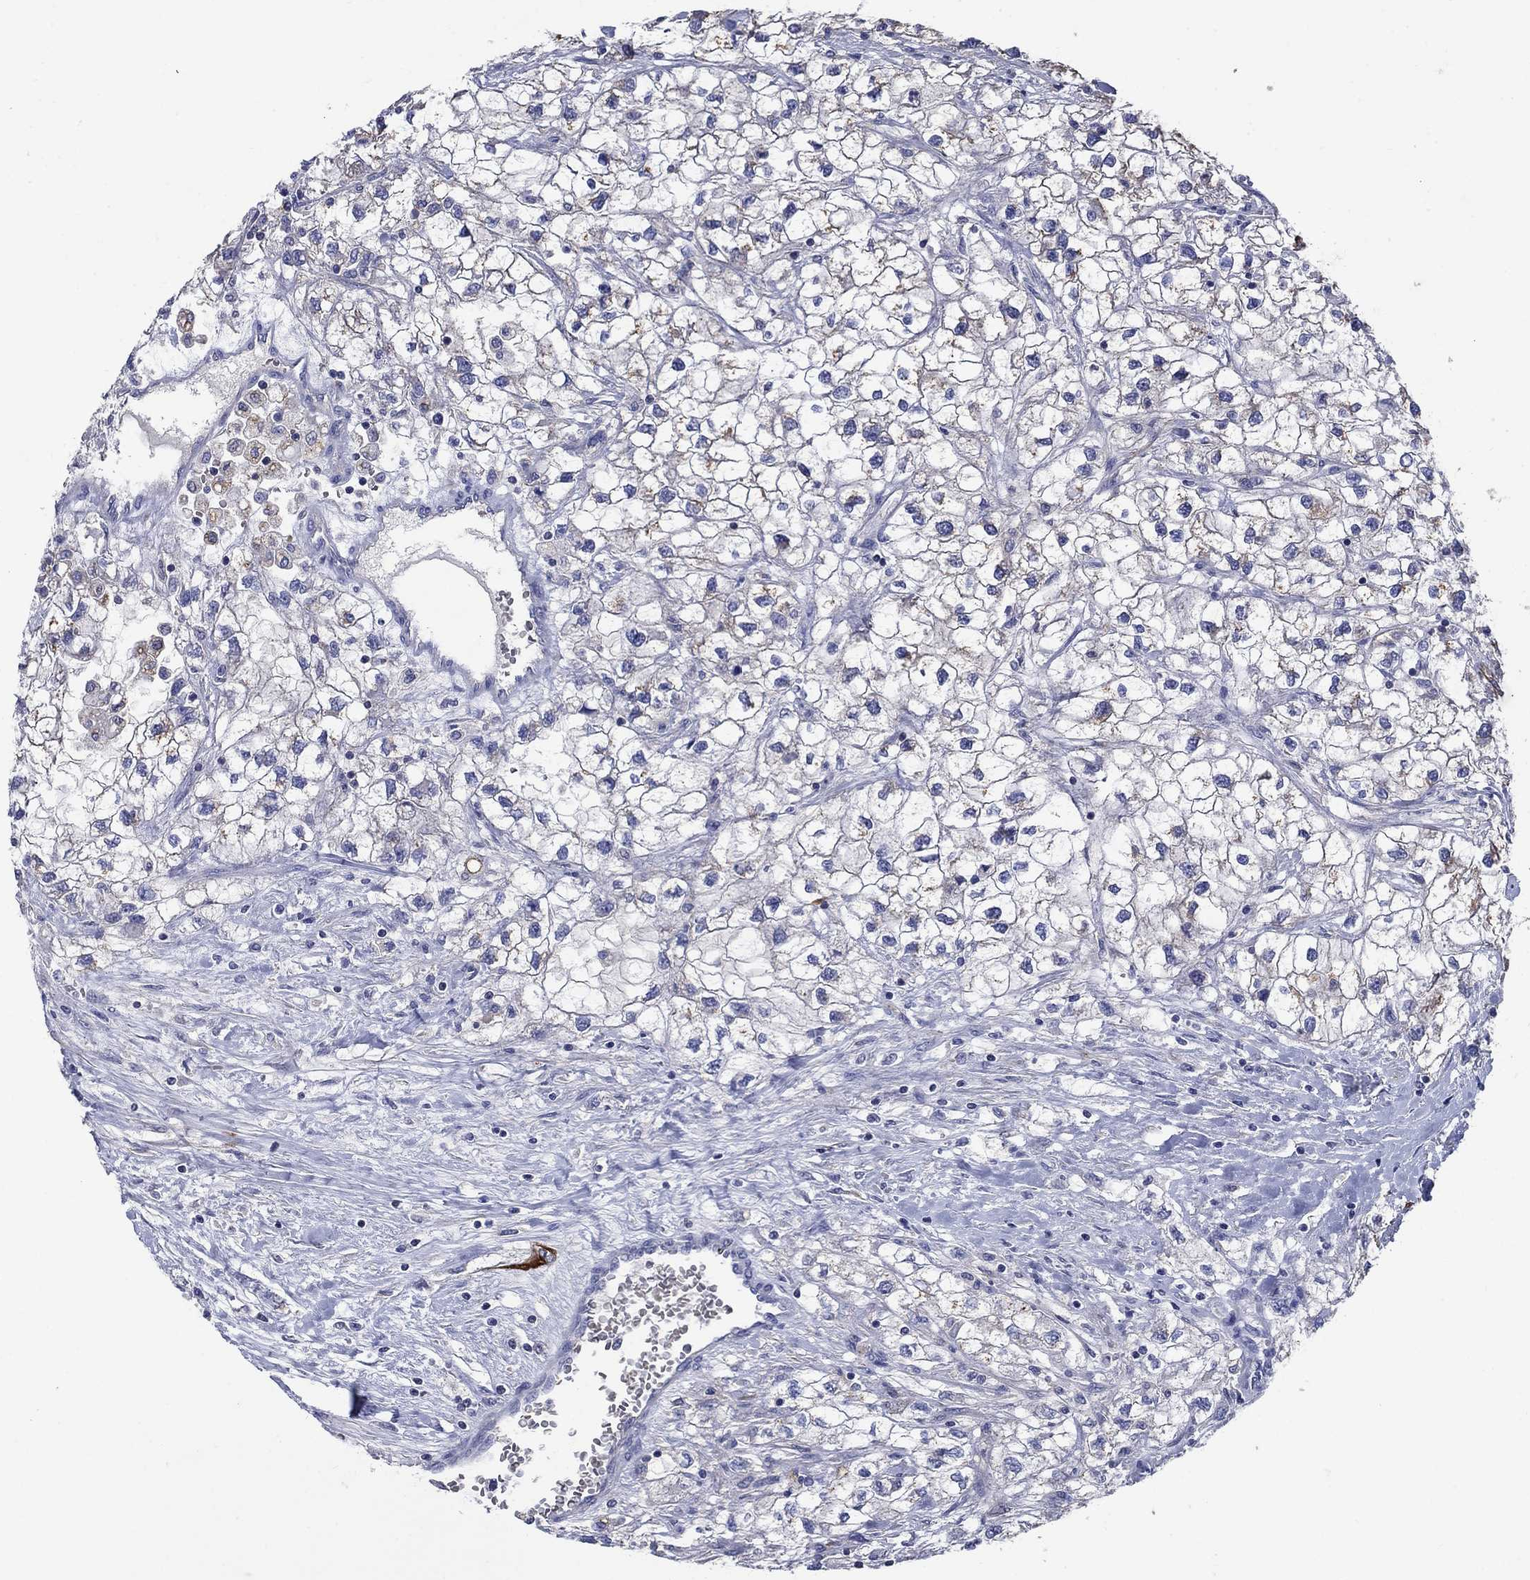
{"staining": {"intensity": "weak", "quantity": "<25%", "location": "cytoplasmic/membranous"}, "tissue": "renal cancer", "cell_type": "Tumor cells", "image_type": "cancer", "snomed": [{"axis": "morphology", "description": "Adenocarcinoma, NOS"}, {"axis": "topography", "description": "Kidney"}], "caption": "The immunohistochemistry (IHC) photomicrograph has no significant expression in tumor cells of renal cancer (adenocarcinoma) tissue.", "gene": "FLNC", "patient": {"sex": "male", "age": 59}}